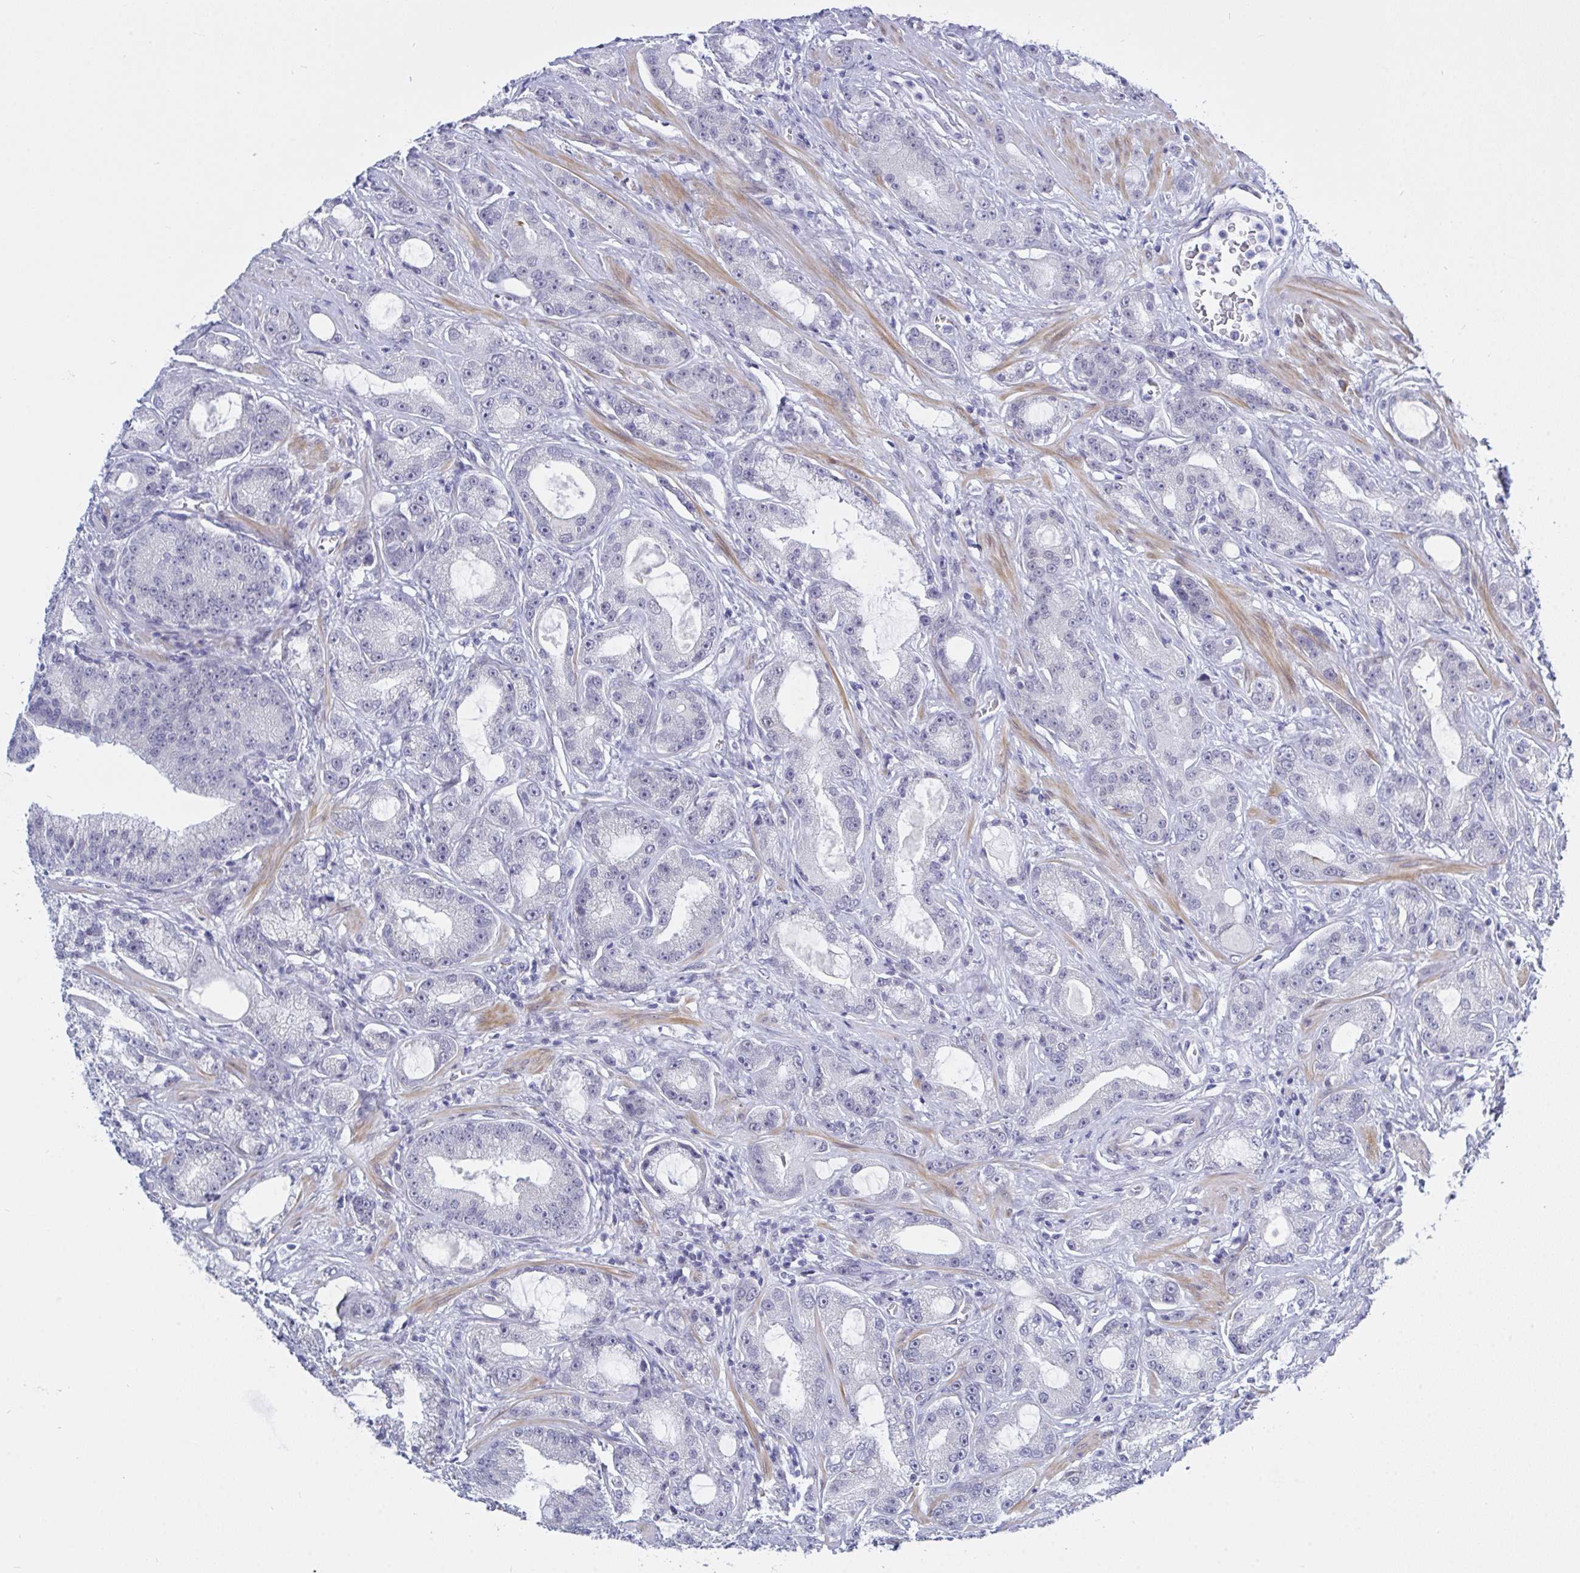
{"staining": {"intensity": "negative", "quantity": "none", "location": "none"}, "tissue": "prostate cancer", "cell_type": "Tumor cells", "image_type": "cancer", "snomed": [{"axis": "morphology", "description": "Adenocarcinoma, High grade"}, {"axis": "topography", "description": "Prostate"}], "caption": "High magnification brightfield microscopy of prostate cancer (high-grade adenocarcinoma) stained with DAB (brown) and counterstained with hematoxylin (blue): tumor cells show no significant positivity.", "gene": "FBXL22", "patient": {"sex": "male", "age": 65}}